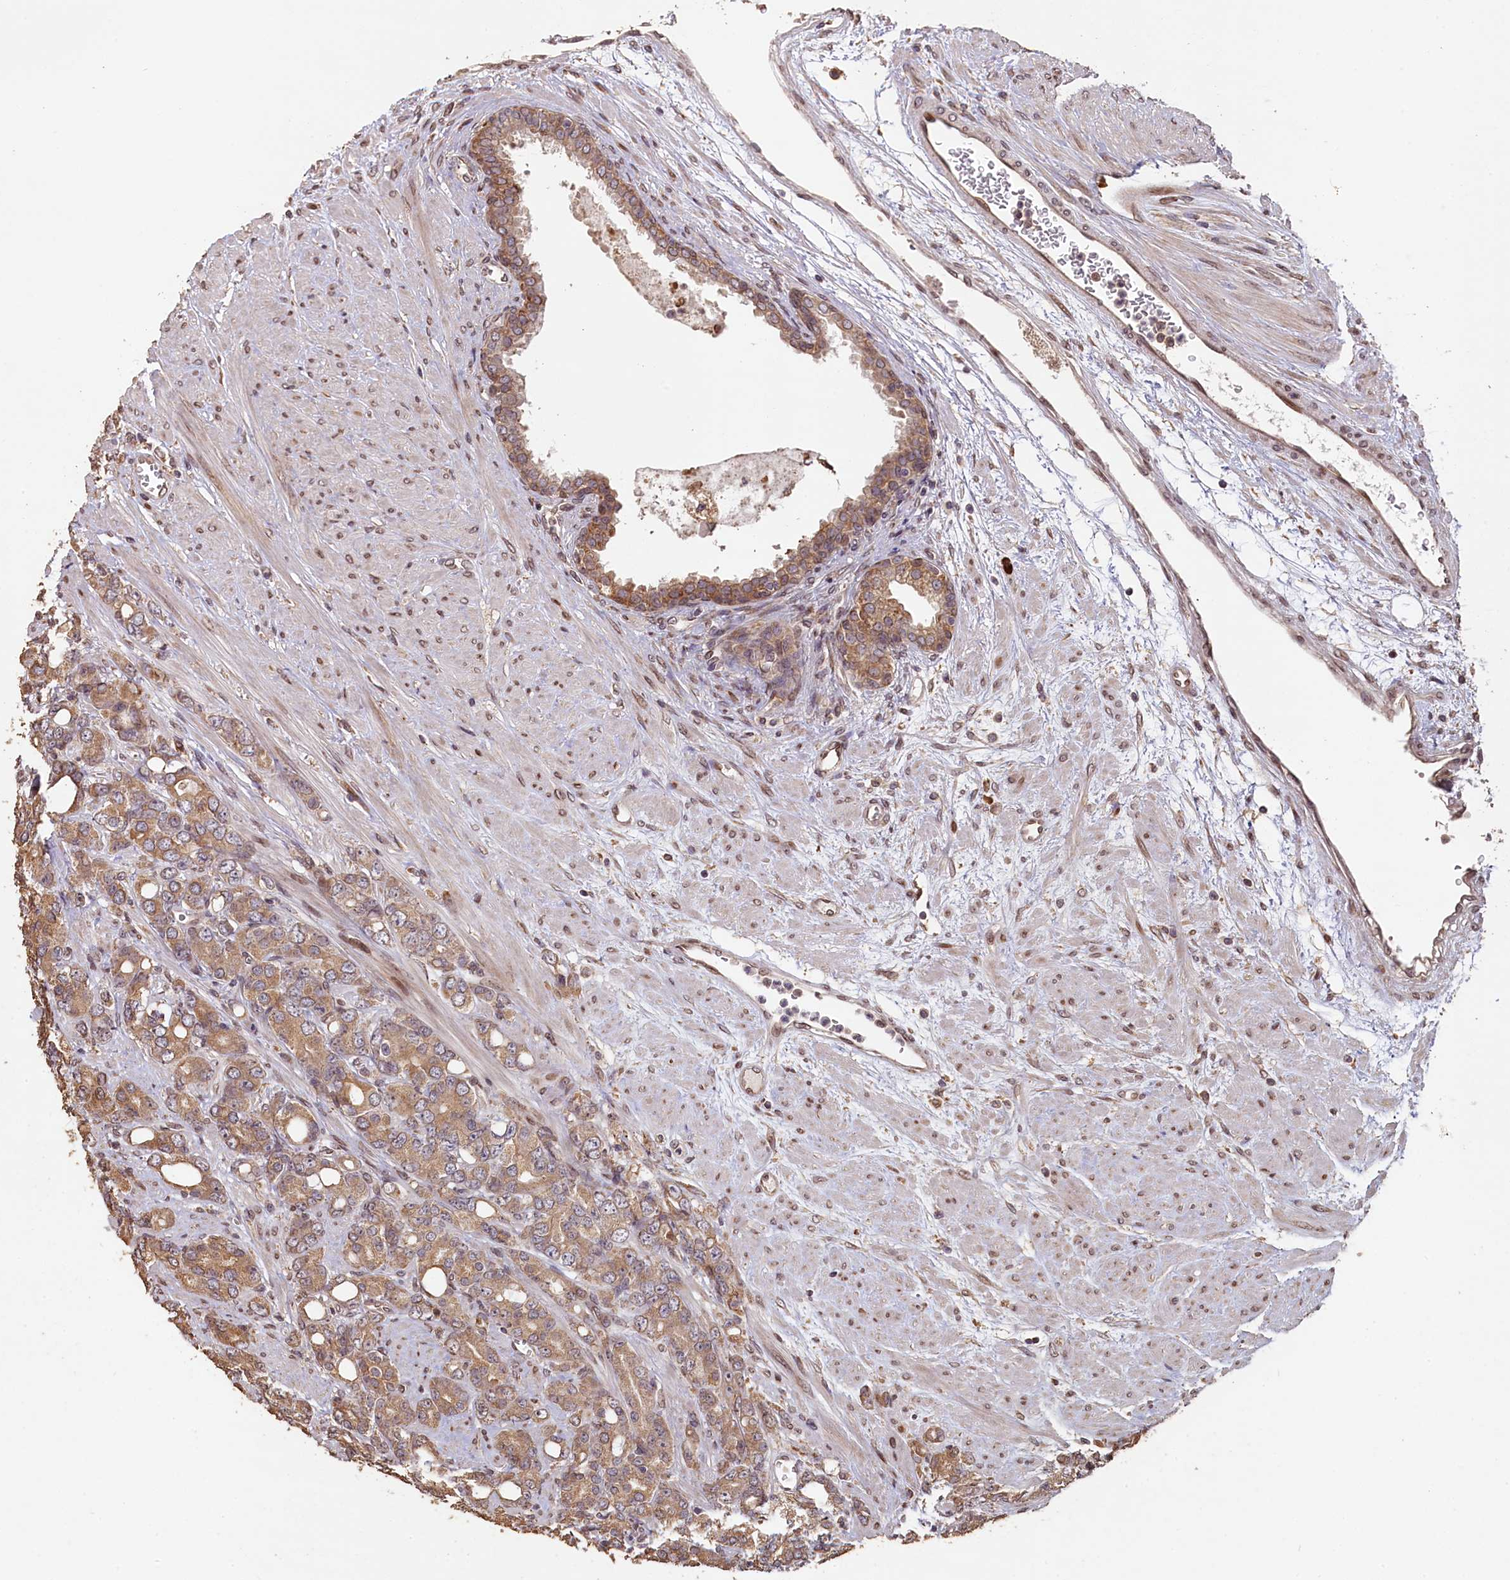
{"staining": {"intensity": "moderate", "quantity": ">75%", "location": "cytoplasmic/membranous"}, "tissue": "prostate cancer", "cell_type": "Tumor cells", "image_type": "cancer", "snomed": [{"axis": "morphology", "description": "Adenocarcinoma, High grade"}, {"axis": "topography", "description": "Prostate"}], "caption": "Protein staining by IHC displays moderate cytoplasmic/membranous expression in about >75% of tumor cells in prostate cancer. The staining was performed using DAB, with brown indicating positive protein expression. Nuclei are stained blue with hematoxylin.", "gene": "SLC38A7", "patient": {"sex": "male", "age": 62}}